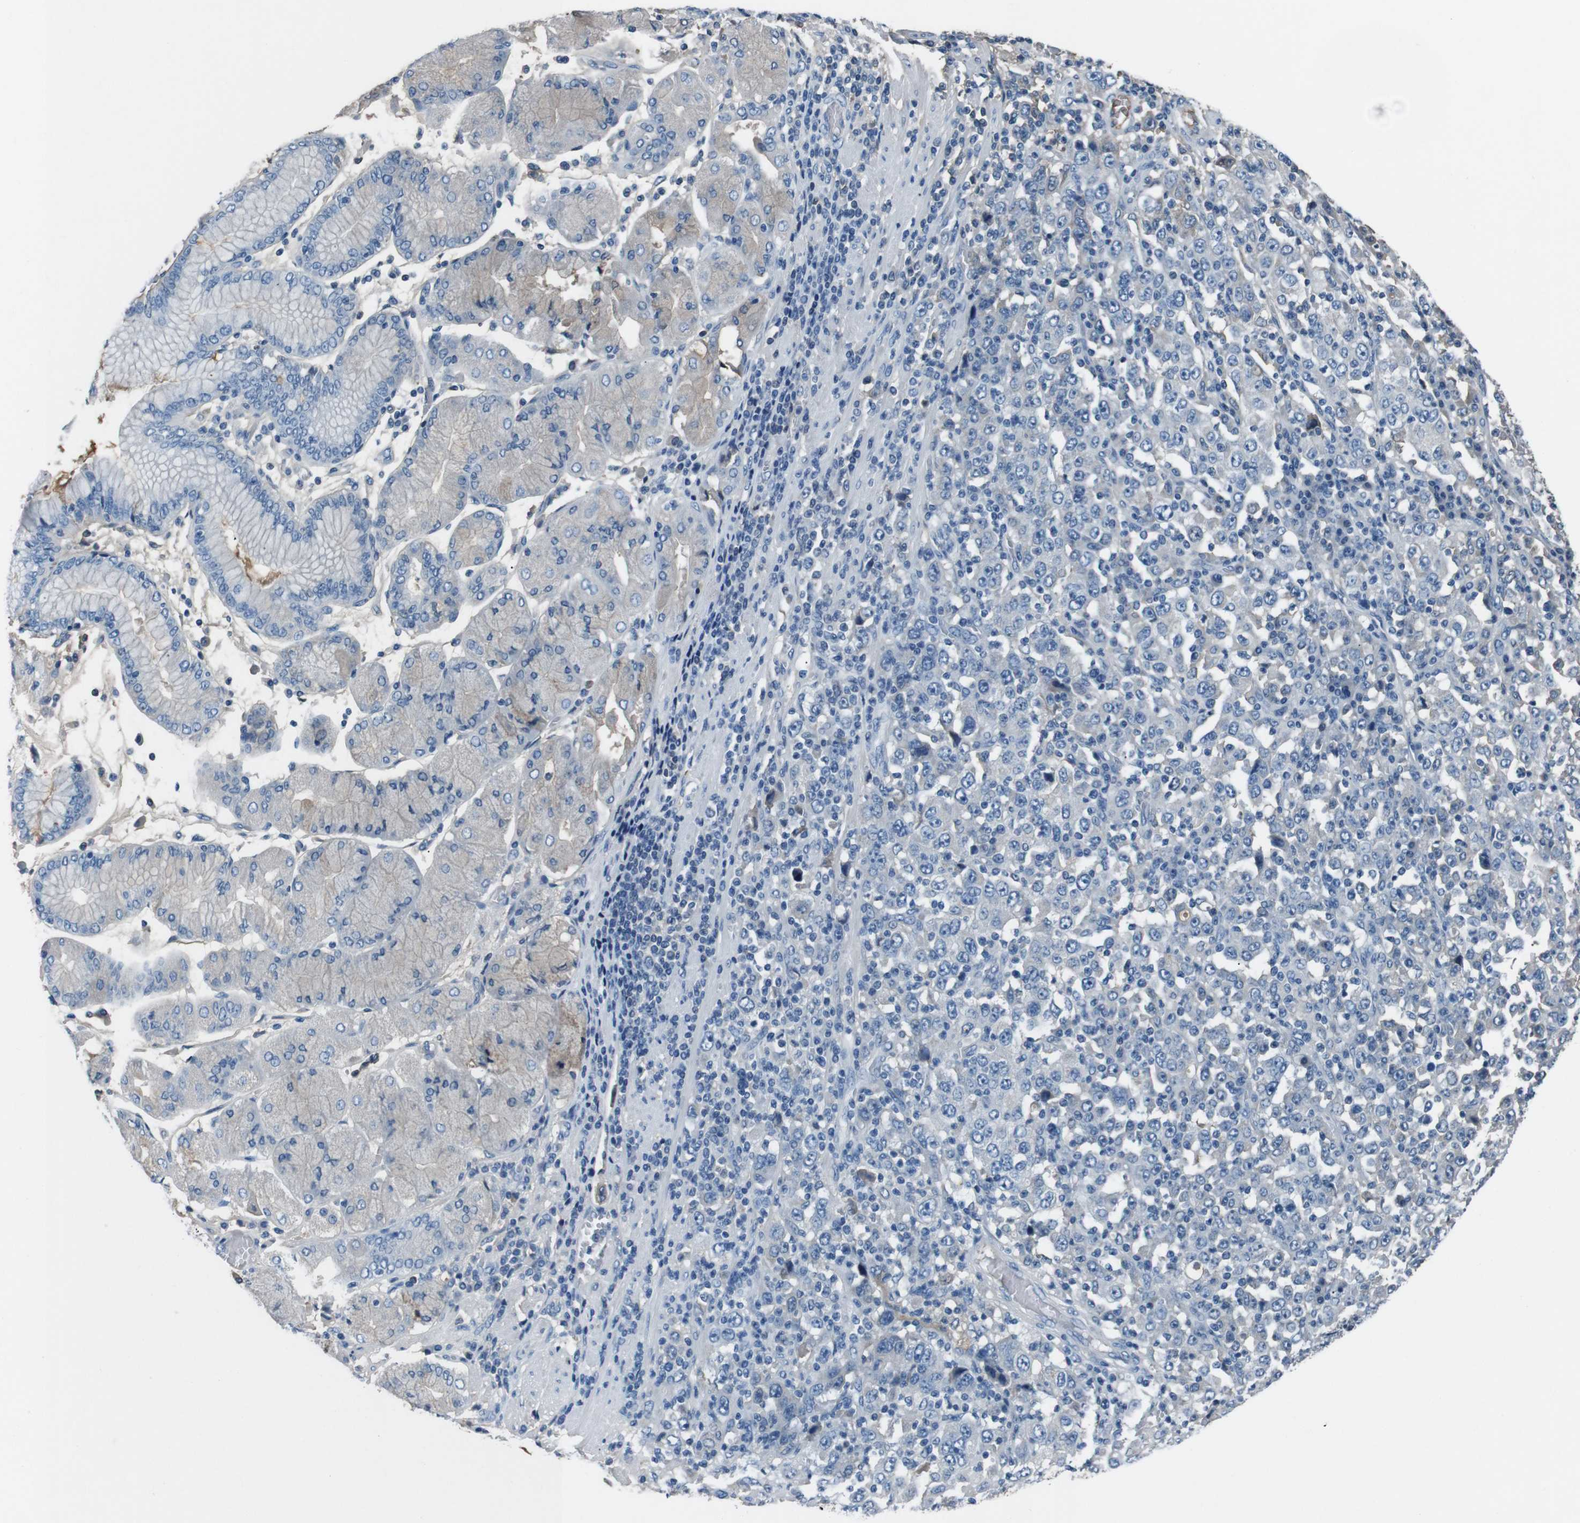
{"staining": {"intensity": "negative", "quantity": "none", "location": "none"}, "tissue": "stomach cancer", "cell_type": "Tumor cells", "image_type": "cancer", "snomed": [{"axis": "morphology", "description": "Normal tissue, NOS"}, {"axis": "morphology", "description": "Adenocarcinoma, NOS"}, {"axis": "topography", "description": "Stomach, upper"}, {"axis": "topography", "description": "Stomach"}], "caption": "Immunohistochemistry photomicrograph of human stomach cancer stained for a protein (brown), which displays no expression in tumor cells.", "gene": "LEP", "patient": {"sex": "male", "age": 59}}